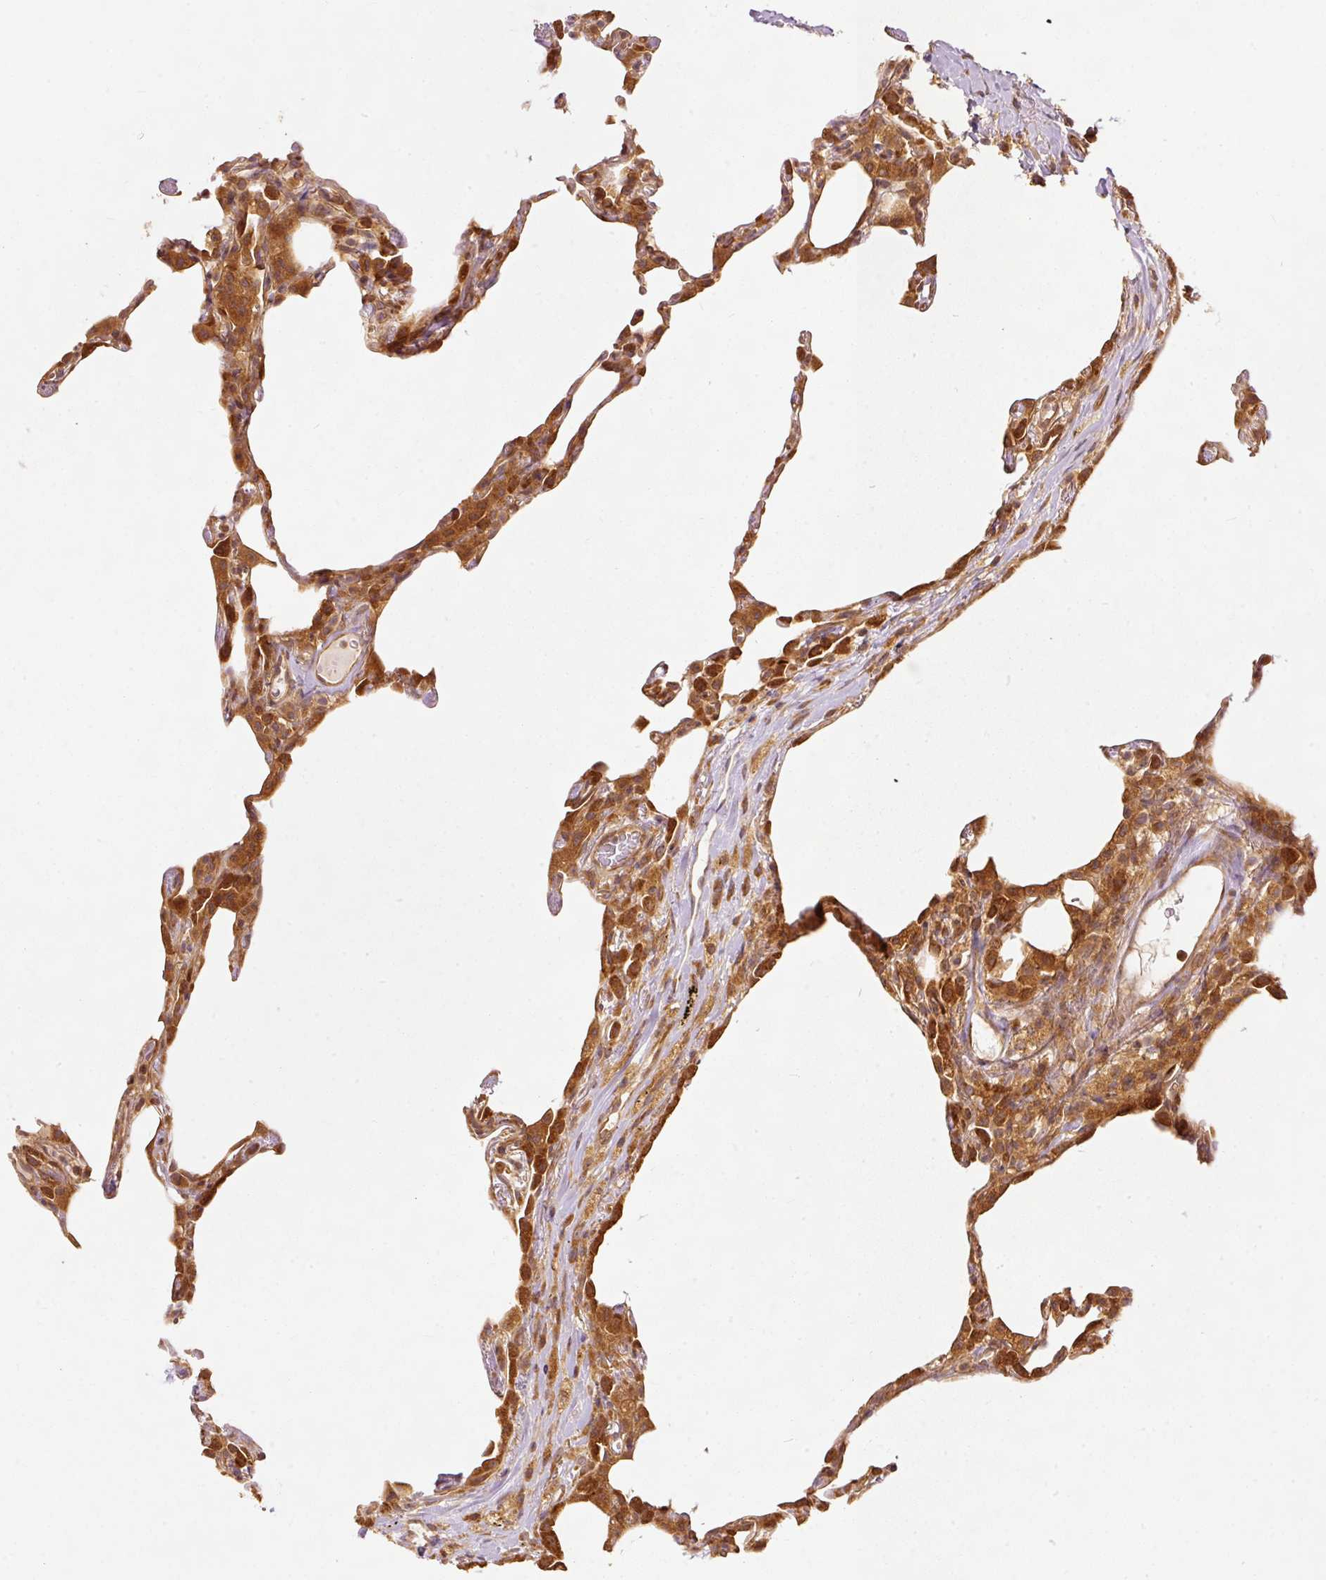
{"staining": {"intensity": "moderate", "quantity": "25%-75%", "location": "cytoplasmic/membranous"}, "tissue": "lung", "cell_type": "Alveolar cells", "image_type": "normal", "snomed": [{"axis": "morphology", "description": "Normal tissue, NOS"}, {"axis": "topography", "description": "Lung"}], "caption": "Protein analysis of normal lung demonstrates moderate cytoplasmic/membranous expression in about 25%-75% of alveolar cells.", "gene": "EIF3B", "patient": {"sex": "female", "age": 57}}